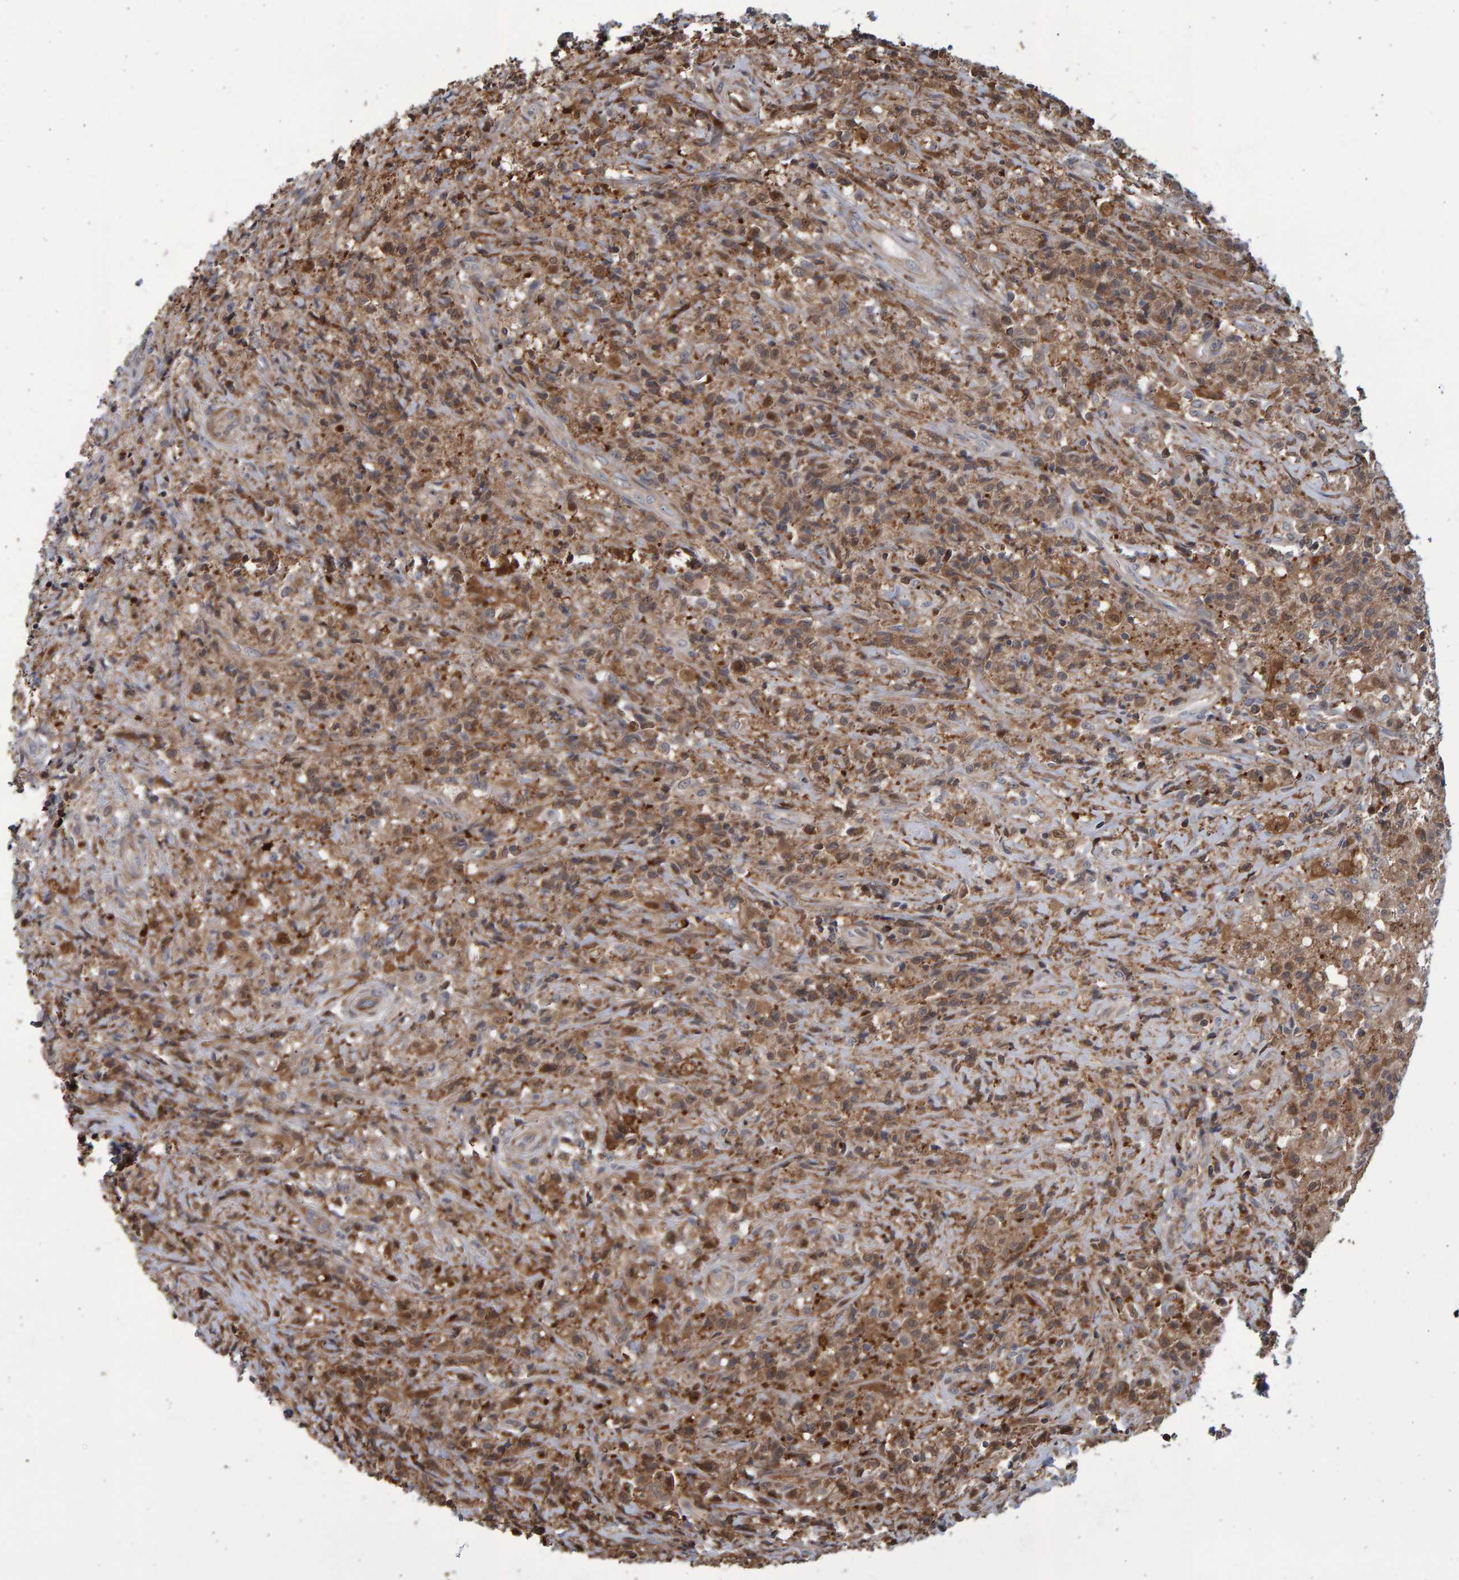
{"staining": {"intensity": "moderate", "quantity": ">75%", "location": "cytoplasmic/membranous"}, "tissue": "testis cancer", "cell_type": "Tumor cells", "image_type": "cancer", "snomed": [{"axis": "morphology", "description": "Carcinoma, Embryonal, NOS"}, {"axis": "topography", "description": "Testis"}], "caption": "Brown immunohistochemical staining in testis cancer (embryonal carcinoma) exhibits moderate cytoplasmic/membranous expression in about >75% of tumor cells.", "gene": "LRBA", "patient": {"sex": "male", "age": 2}}